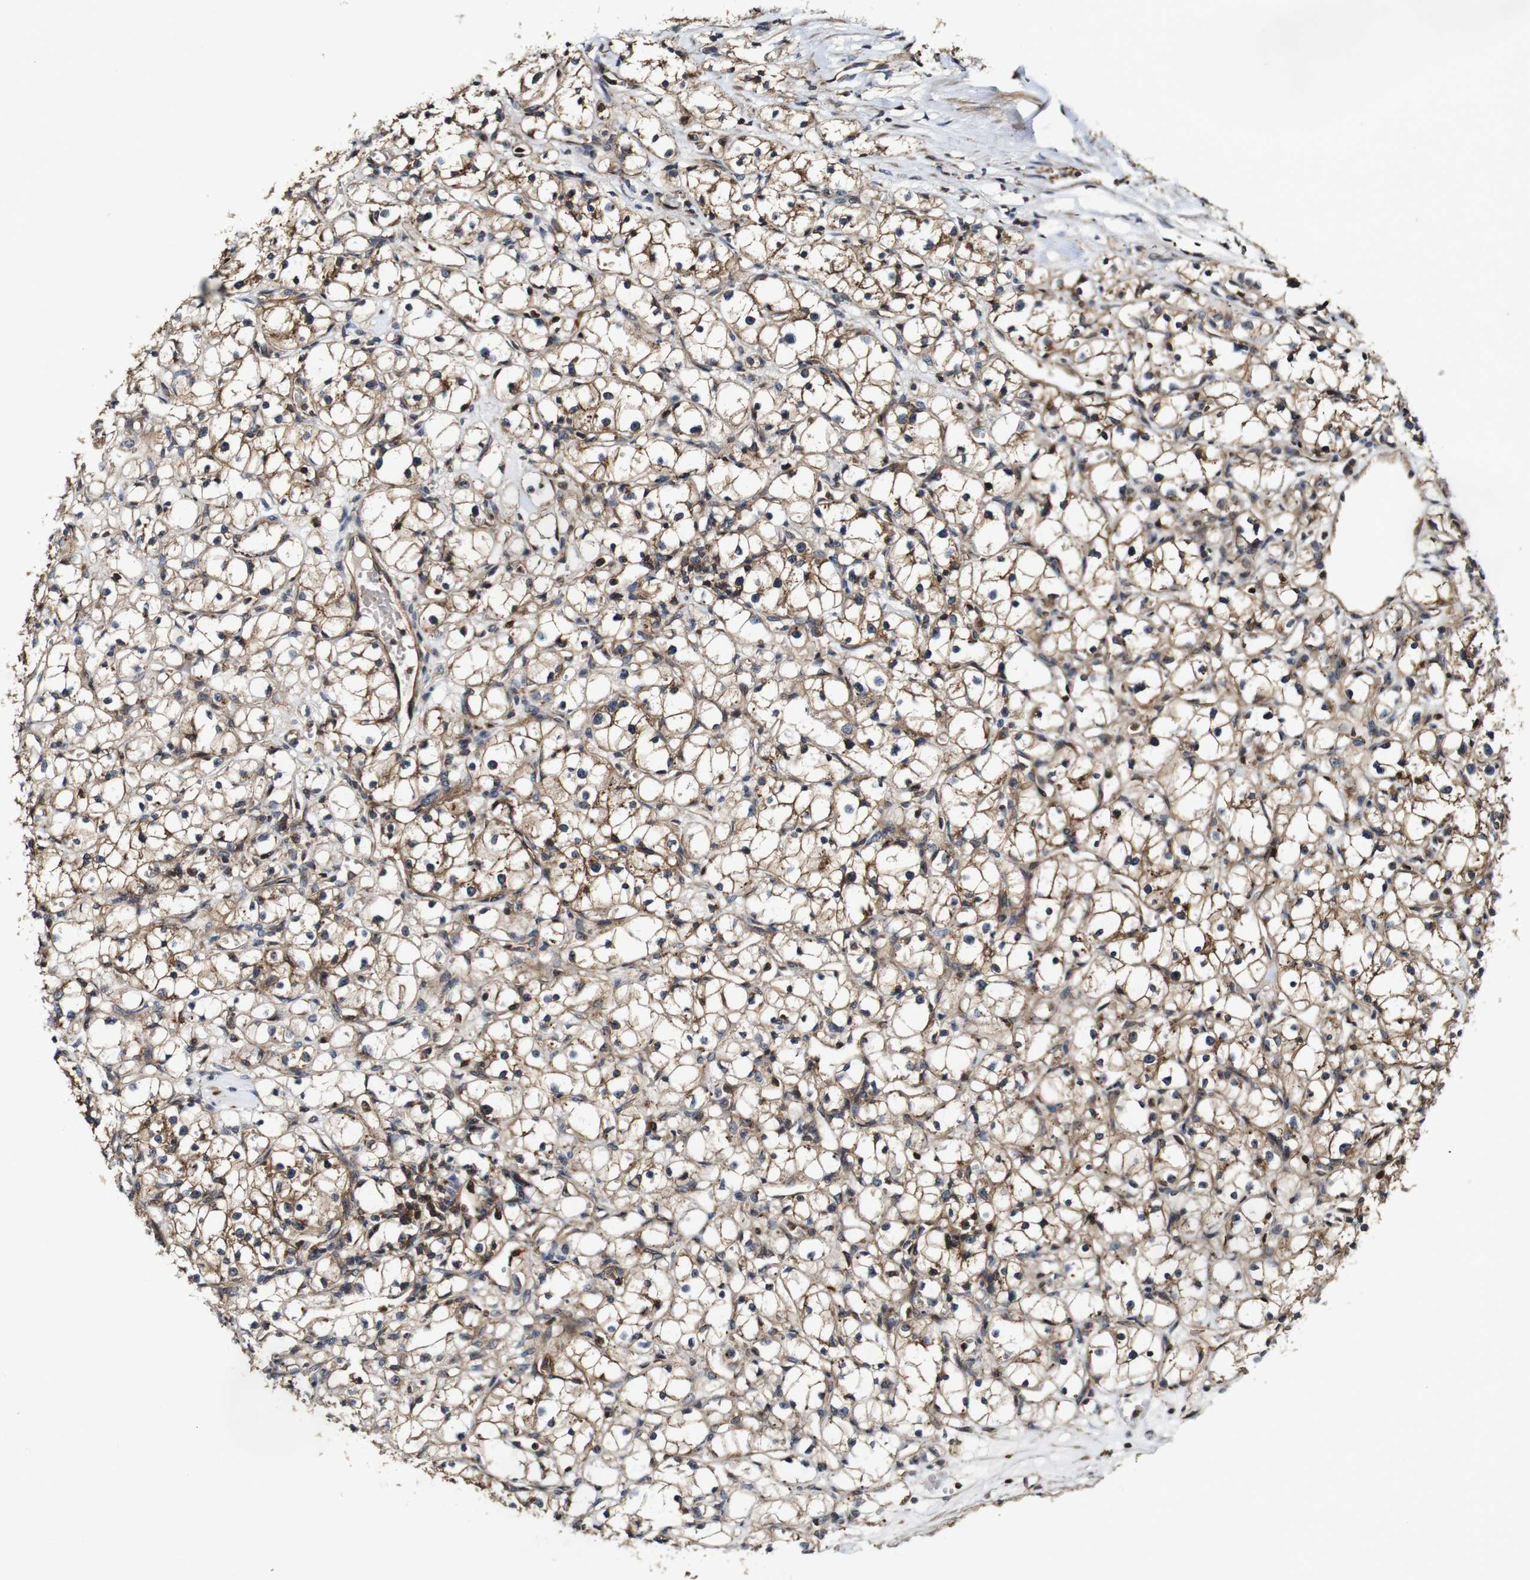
{"staining": {"intensity": "moderate", "quantity": ">75%", "location": "cytoplasmic/membranous"}, "tissue": "renal cancer", "cell_type": "Tumor cells", "image_type": "cancer", "snomed": [{"axis": "morphology", "description": "Adenocarcinoma, NOS"}, {"axis": "topography", "description": "Kidney"}], "caption": "Moderate cytoplasmic/membranous staining for a protein is identified in approximately >75% of tumor cells of renal cancer using immunohistochemistry (IHC).", "gene": "TNIK", "patient": {"sex": "male", "age": 56}}